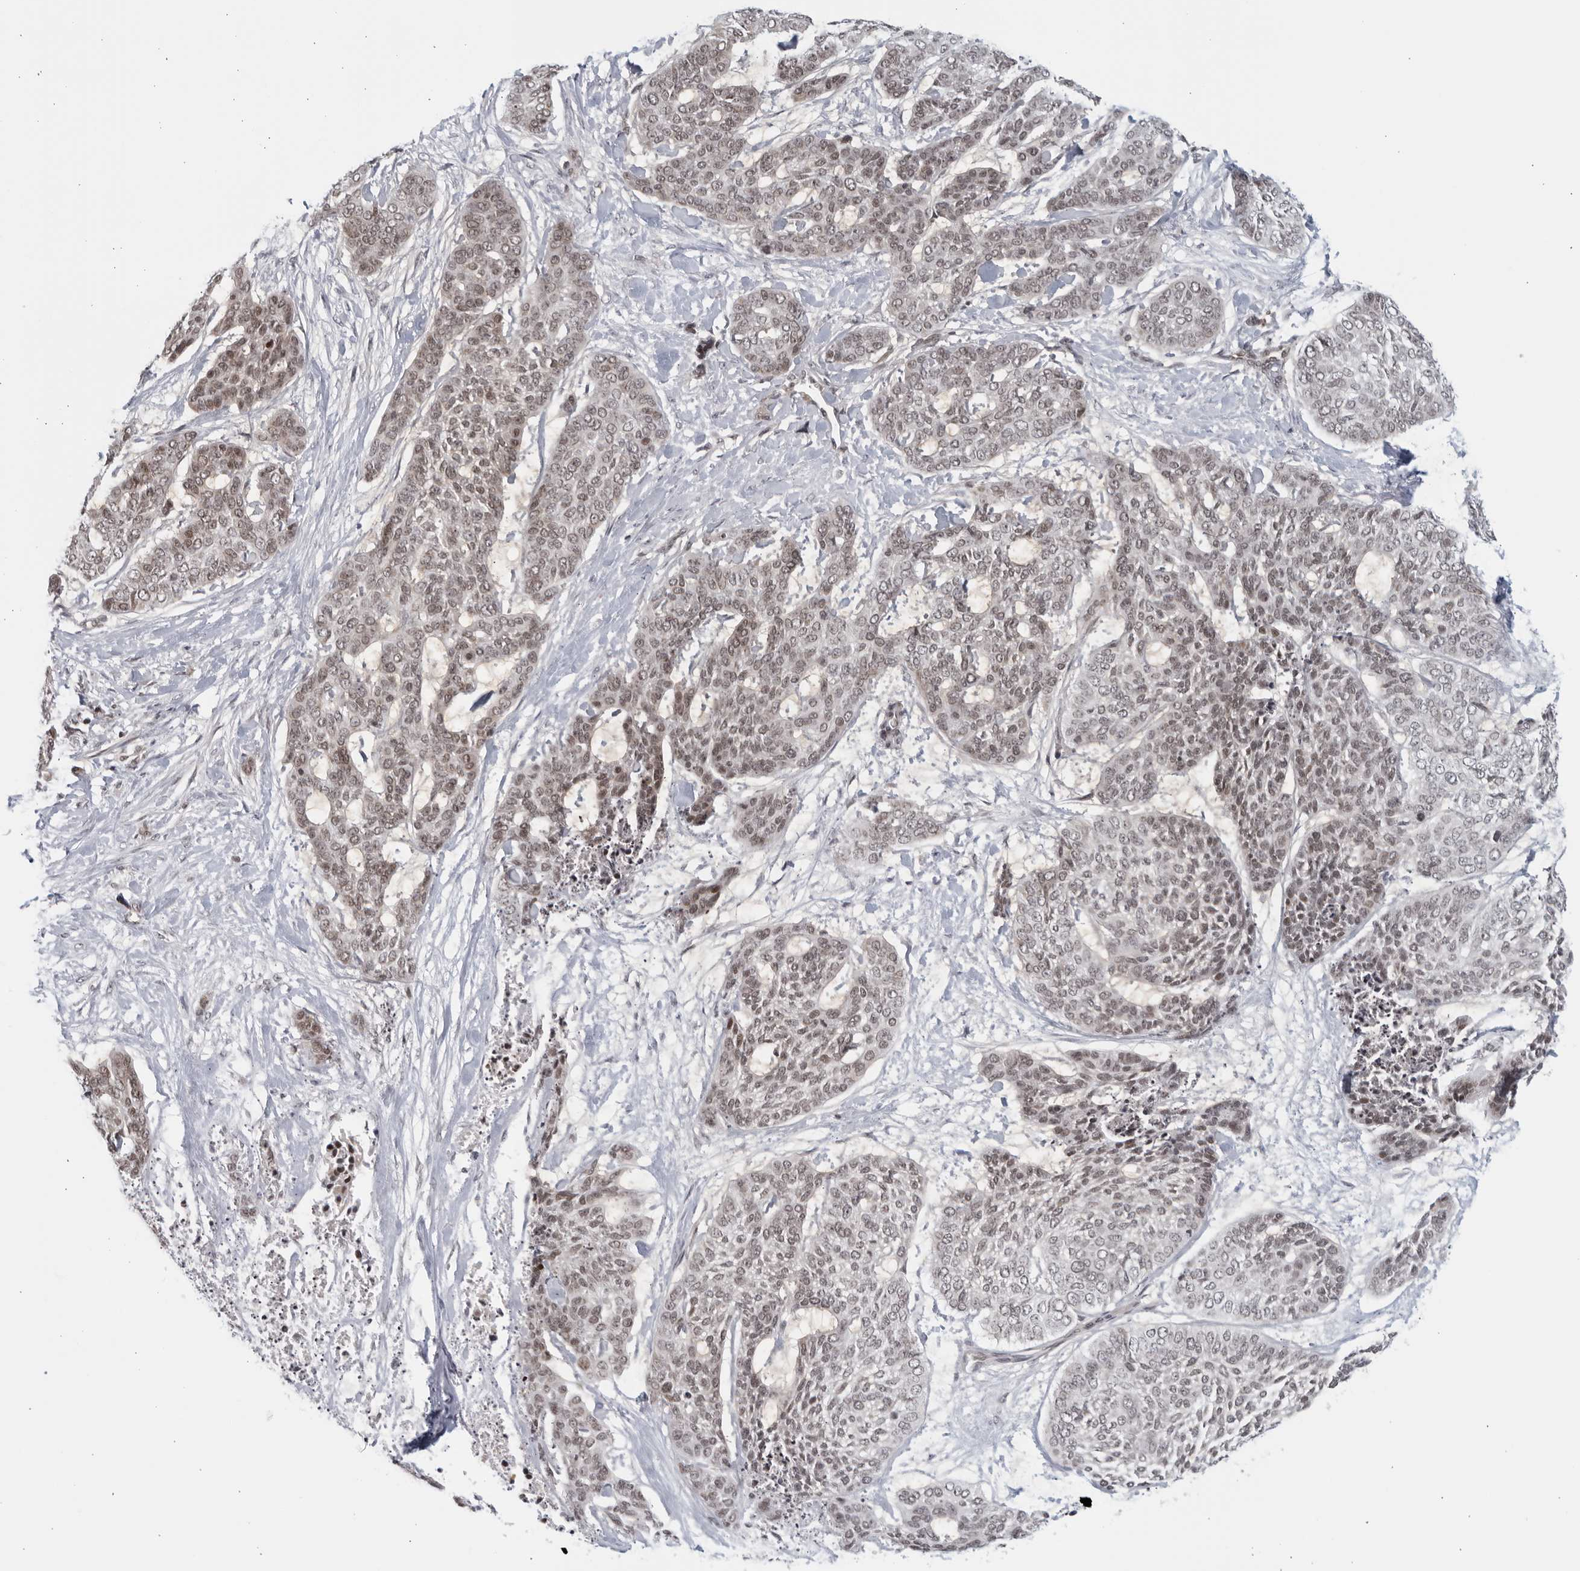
{"staining": {"intensity": "weak", "quantity": "<25%", "location": "cytoplasmic/membranous"}, "tissue": "skin cancer", "cell_type": "Tumor cells", "image_type": "cancer", "snomed": [{"axis": "morphology", "description": "Basal cell carcinoma"}, {"axis": "topography", "description": "Skin"}], "caption": "Skin cancer was stained to show a protein in brown. There is no significant staining in tumor cells. (Brightfield microscopy of DAB immunohistochemistry (IHC) at high magnification).", "gene": "RAB11FIP3", "patient": {"sex": "female", "age": 64}}